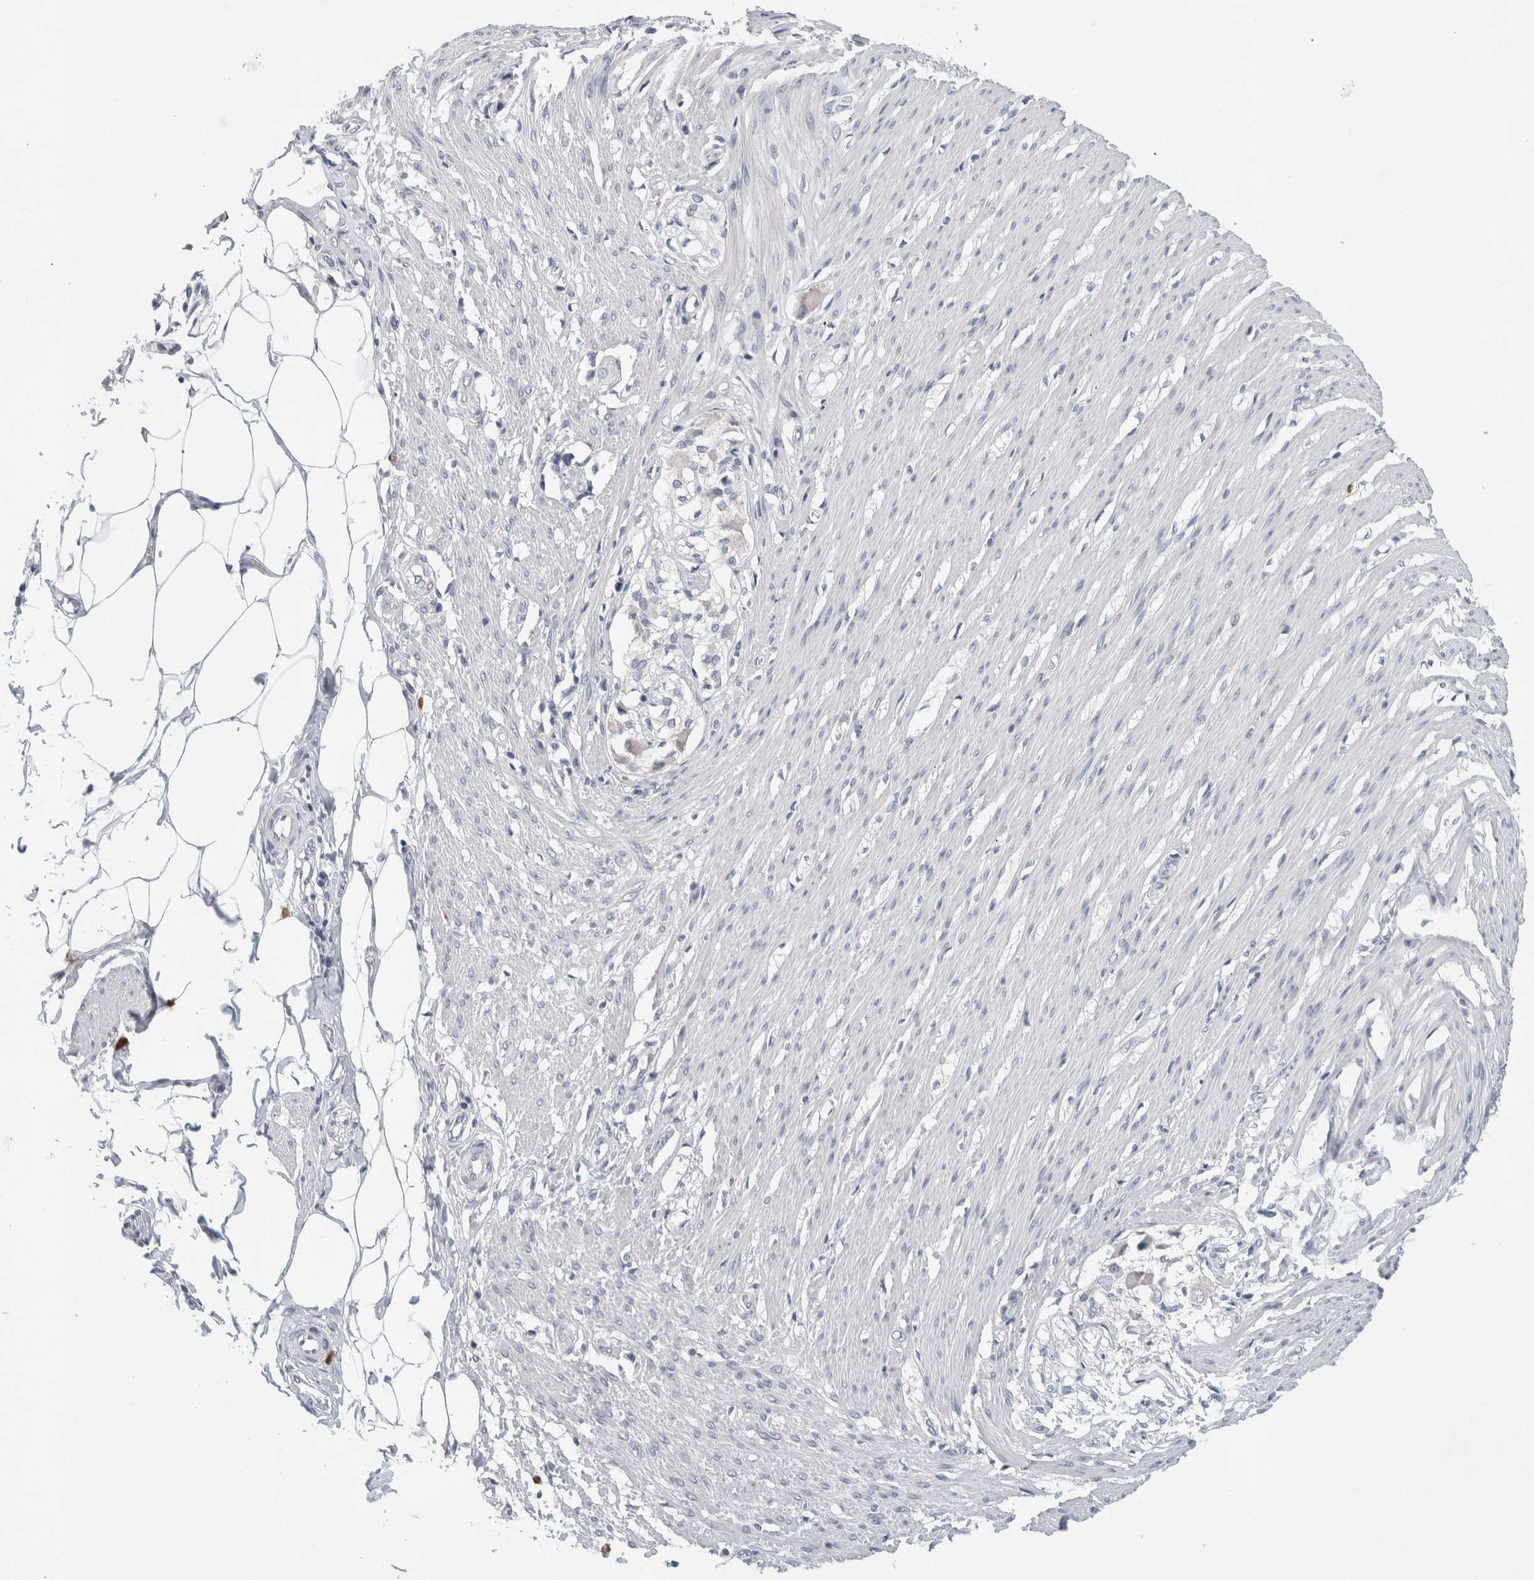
{"staining": {"intensity": "negative", "quantity": "none", "location": "none"}, "tissue": "smooth muscle", "cell_type": "Smooth muscle cells", "image_type": "normal", "snomed": [{"axis": "morphology", "description": "Normal tissue, NOS"}, {"axis": "morphology", "description": "Adenocarcinoma, NOS"}, {"axis": "topography", "description": "Smooth muscle"}, {"axis": "topography", "description": "Colon"}], "caption": "IHC image of unremarkable smooth muscle: smooth muscle stained with DAB reveals no significant protein expression in smooth muscle cells.", "gene": "SCN2A", "patient": {"sex": "male", "age": 14}}